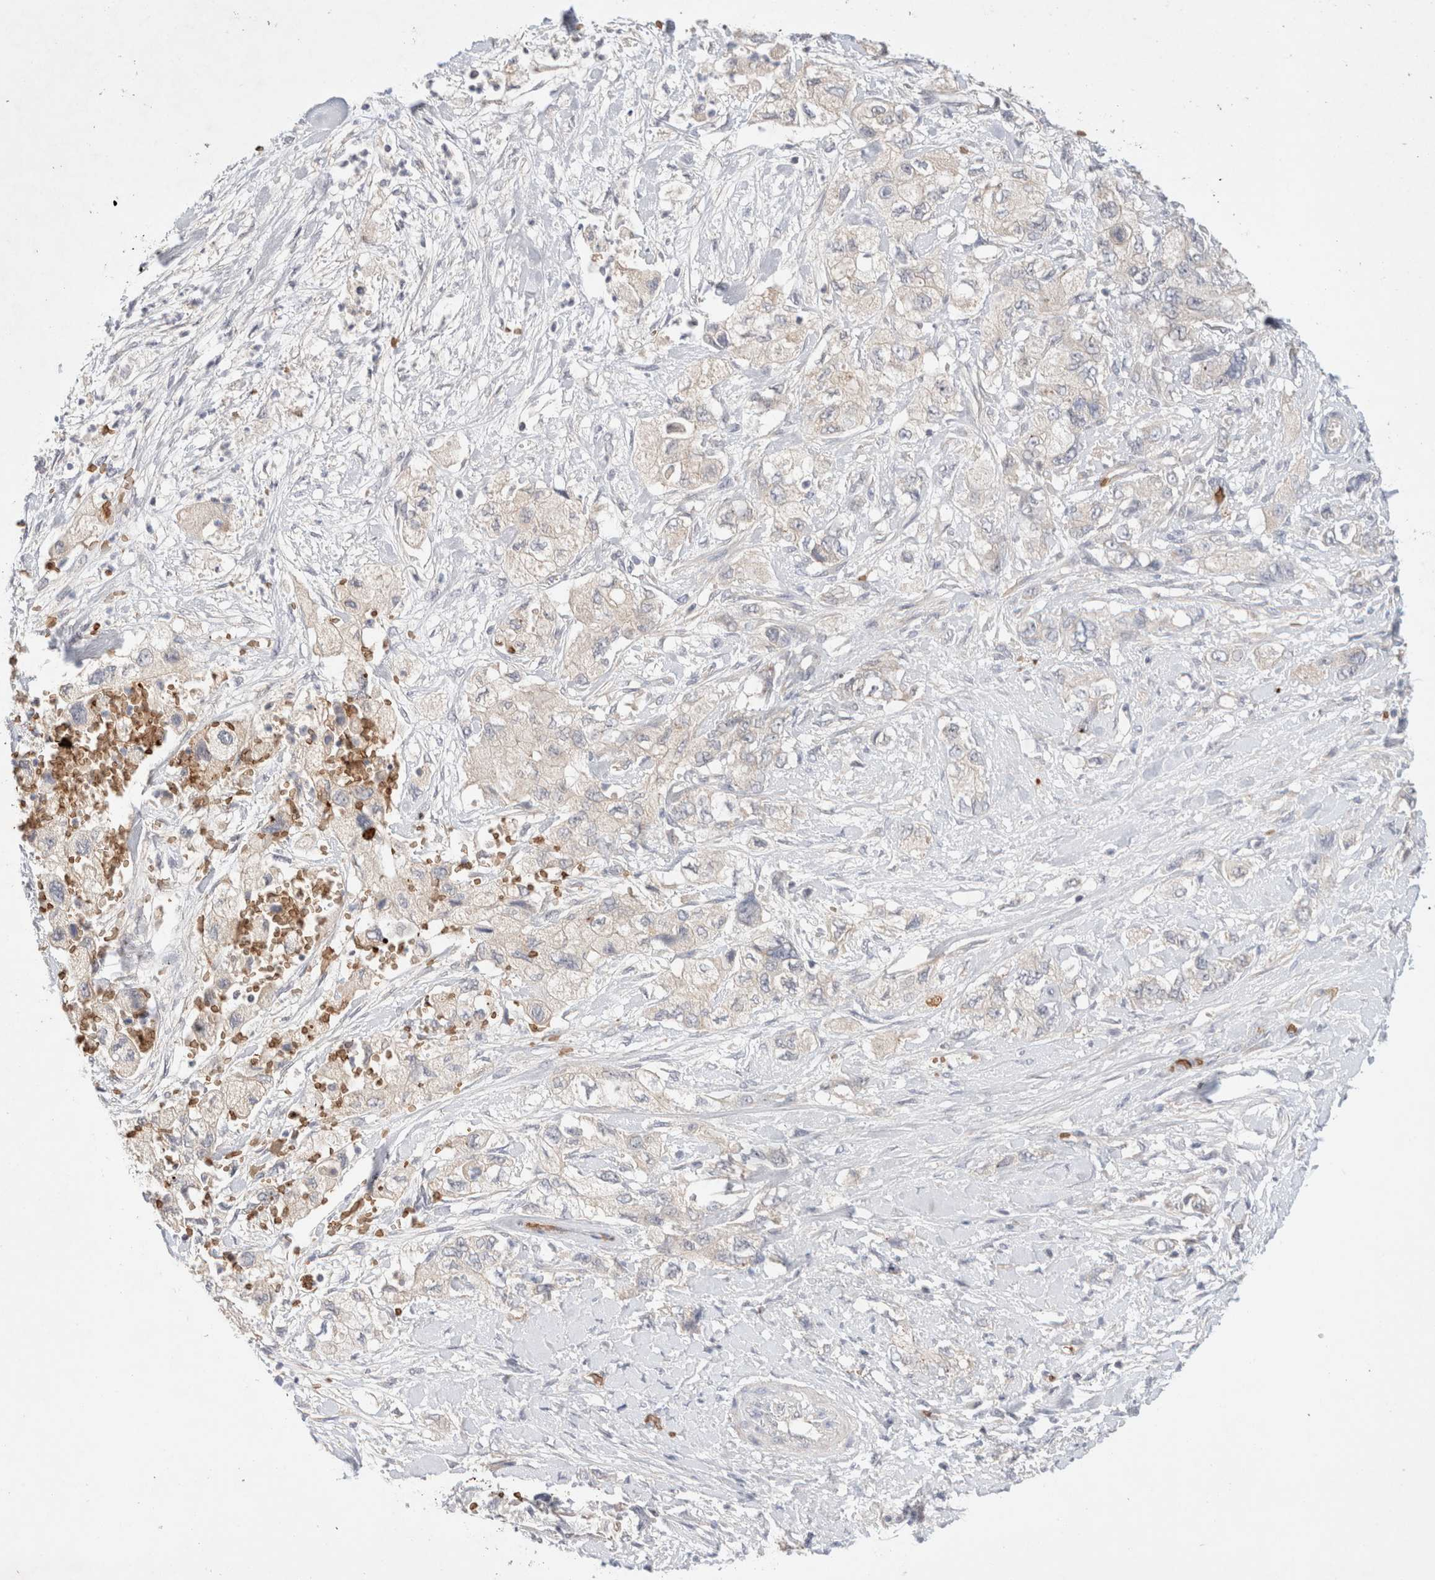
{"staining": {"intensity": "negative", "quantity": "none", "location": "none"}, "tissue": "pancreatic cancer", "cell_type": "Tumor cells", "image_type": "cancer", "snomed": [{"axis": "morphology", "description": "Adenocarcinoma, NOS"}, {"axis": "topography", "description": "Pancreas"}], "caption": "Immunohistochemical staining of human pancreatic cancer displays no significant expression in tumor cells. Nuclei are stained in blue.", "gene": "MST1", "patient": {"sex": "female", "age": 73}}